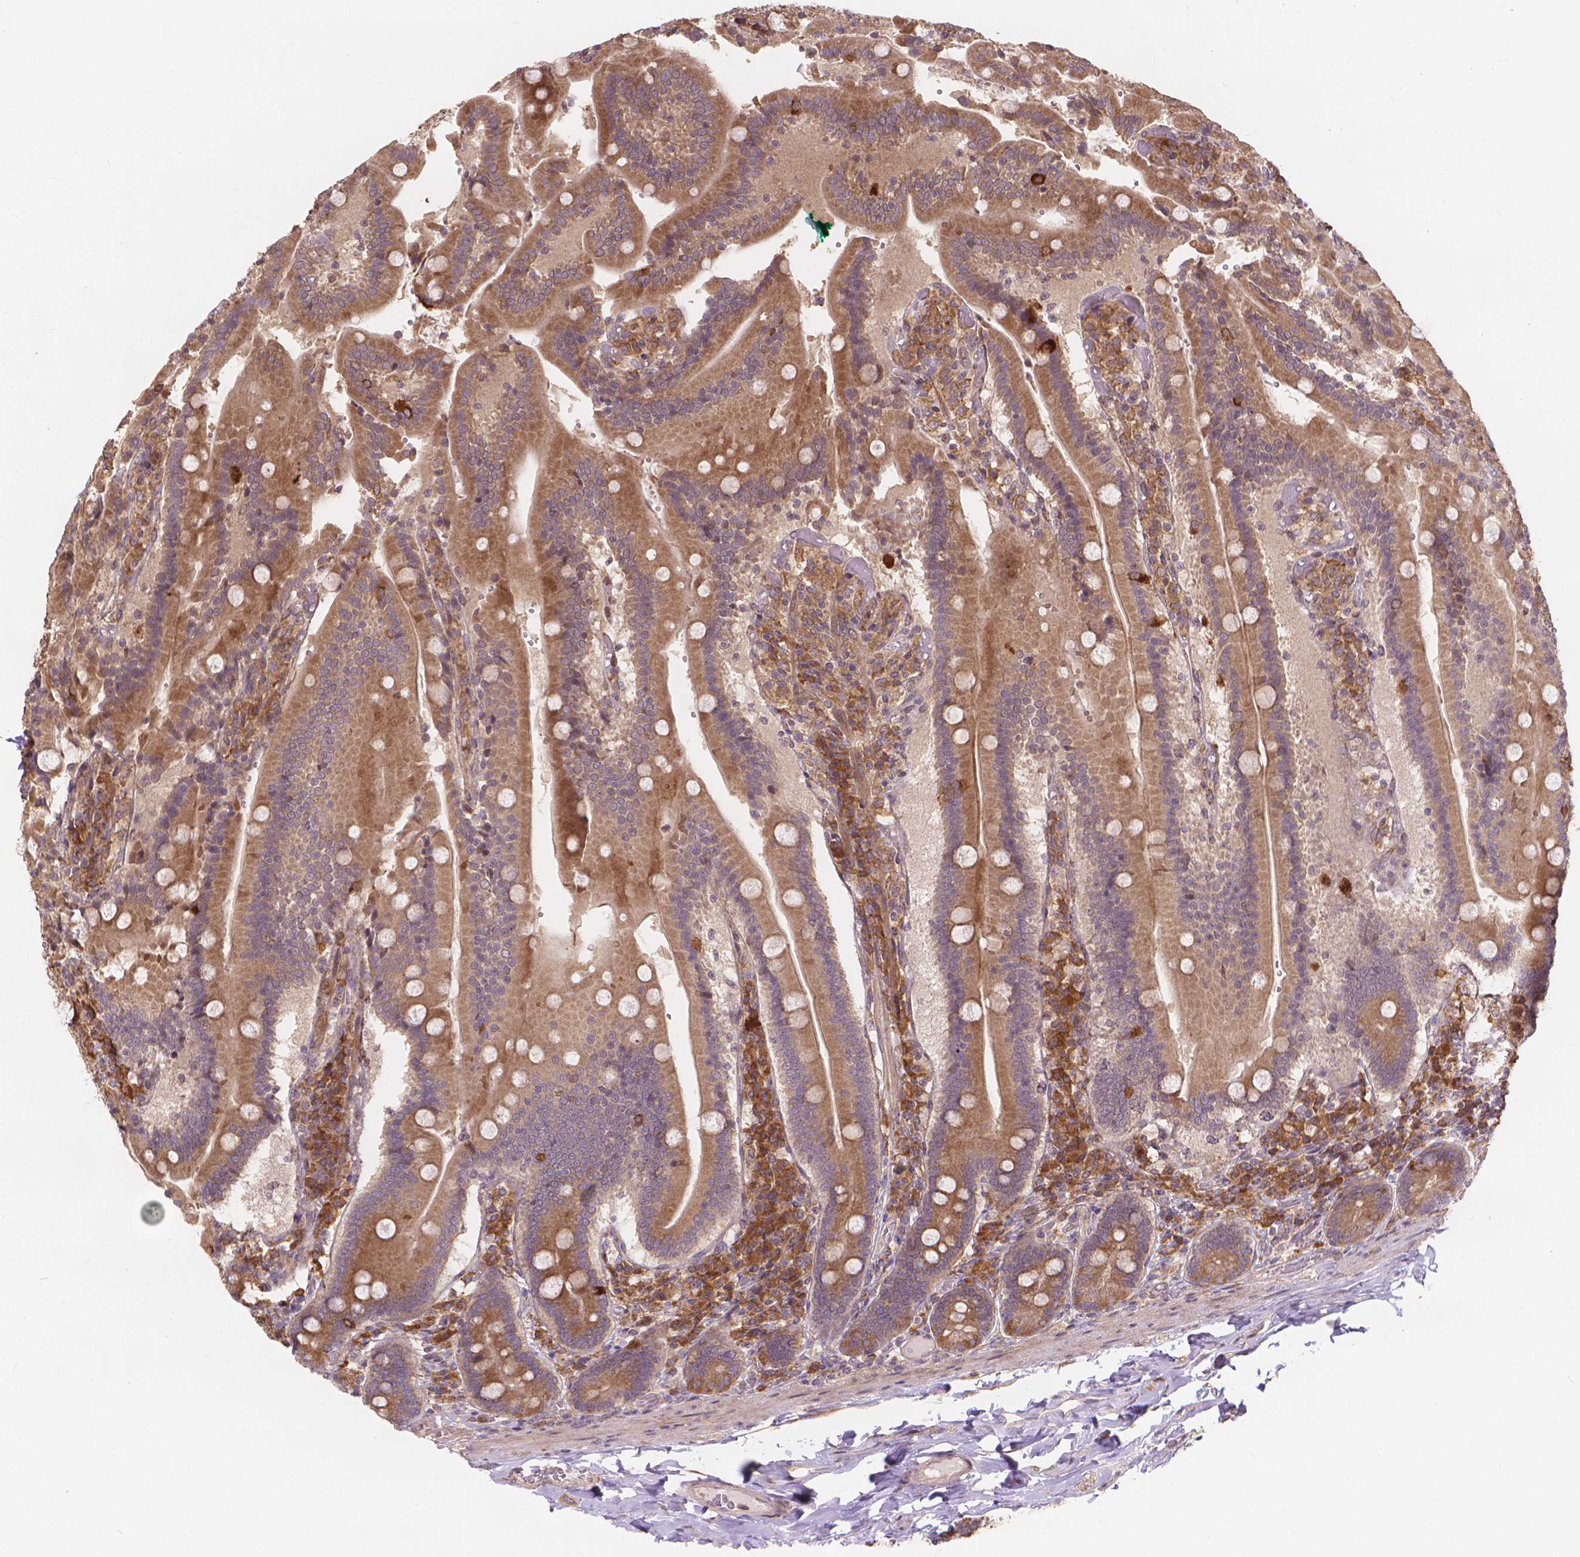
{"staining": {"intensity": "moderate", "quantity": ">75%", "location": "cytoplasmic/membranous"}, "tissue": "duodenum", "cell_type": "Glandular cells", "image_type": "normal", "snomed": [{"axis": "morphology", "description": "Normal tissue, NOS"}, {"axis": "topography", "description": "Duodenum"}], "caption": "Normal duodenum exhibits moderate cytoplasmic/membranous positivity in approximately >75% of glandular cells, visualized by immunohistochemistry.", "gene": "TAB2", "patient": {"sex": "female", "age": 62}}